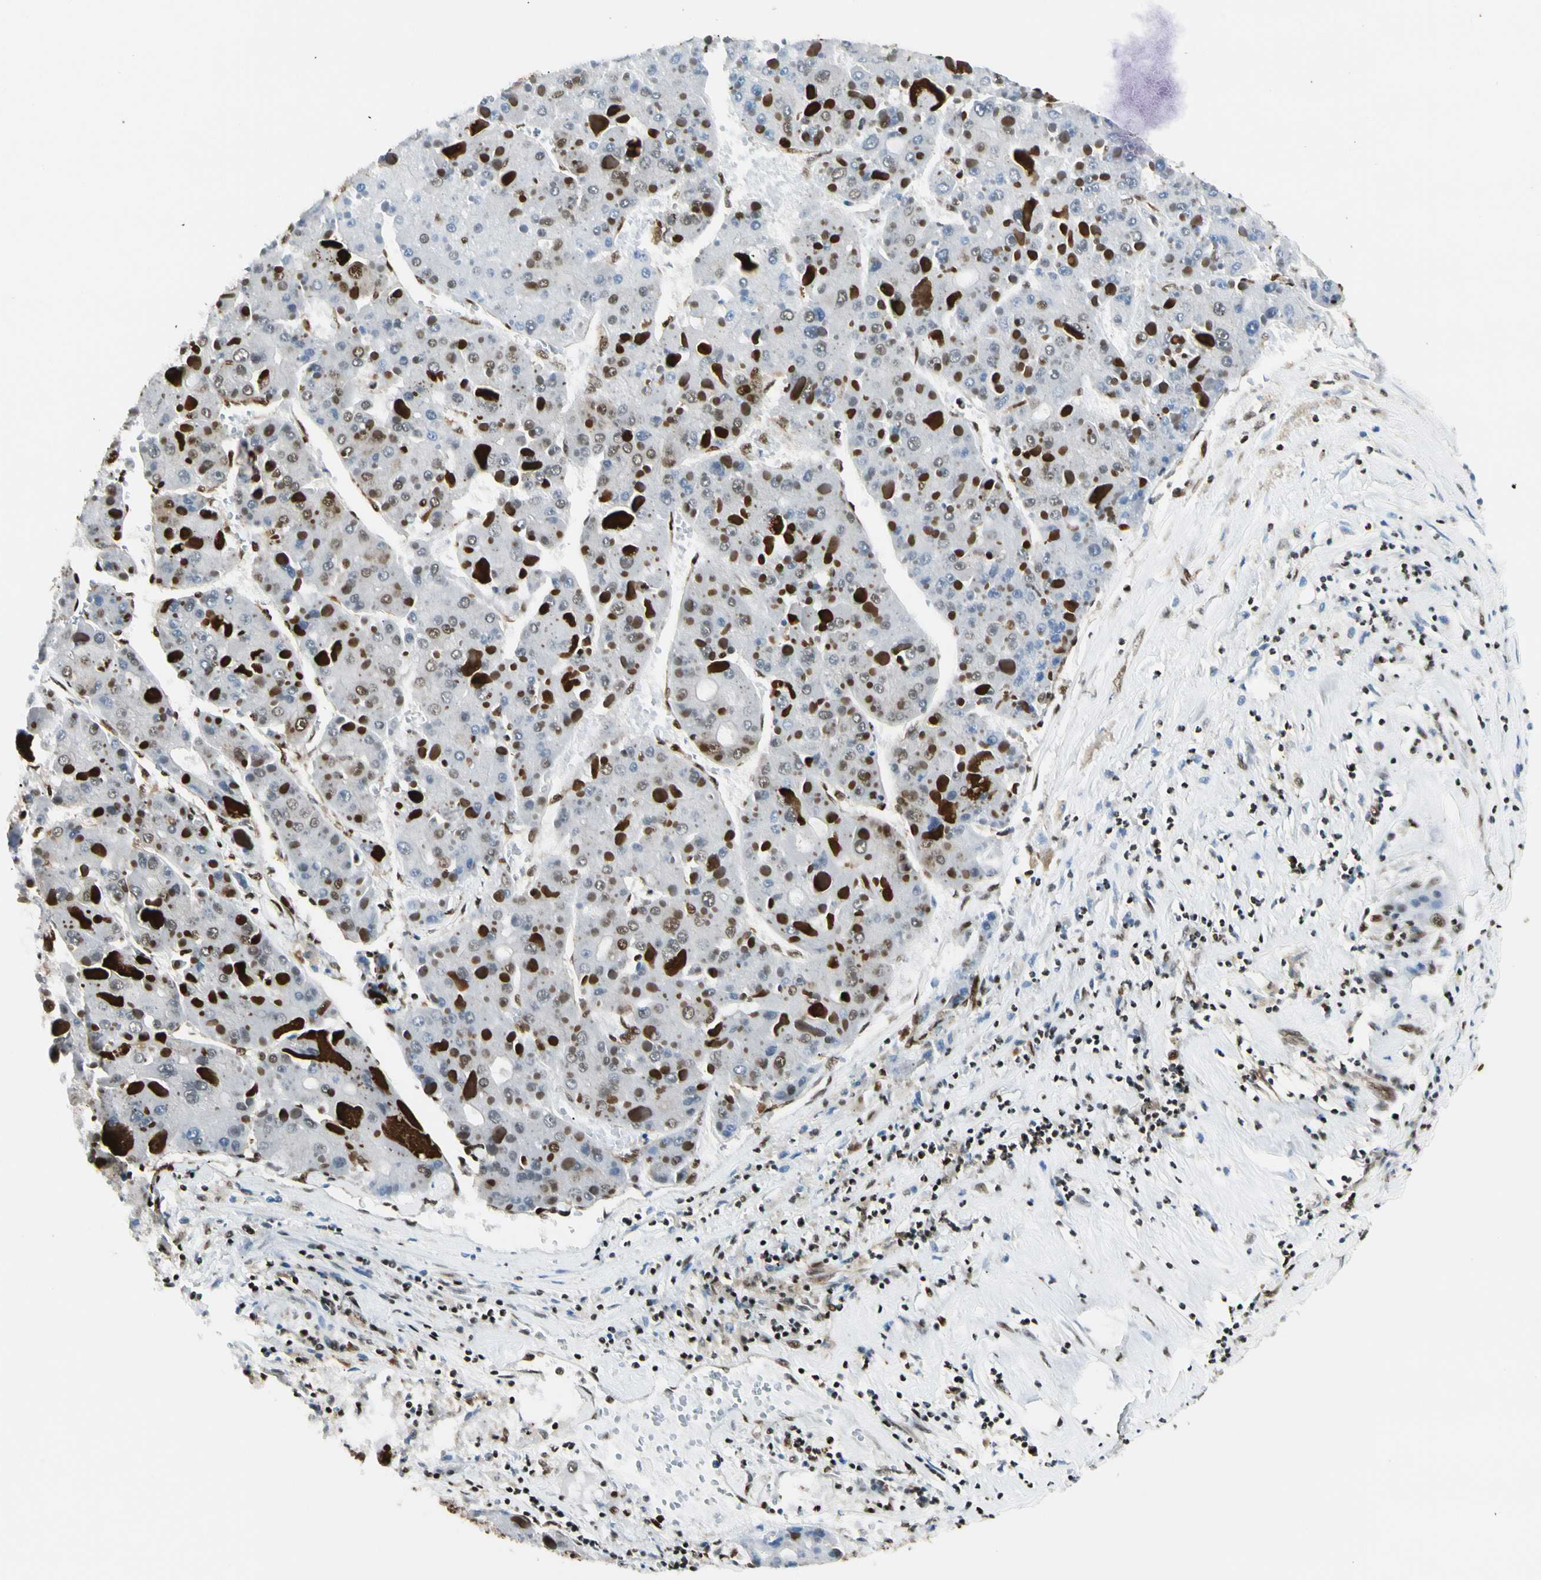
{"staining": {"intensity": "moderate", "quantity": "25%-75%", "location": "cytoplasmic/membranous,nuclear"}, "tissue": "liver cancer", "cell_type": "Tumor cells", "image_type": "cancer", "snomed": [{"axis": "morphology", "description": "Carcinoma, Hepatocellular, NOS"}, {"axis": "topography", "description": "Liver"}], "caption": "A histopathology image of human liver hepatocellular carcinoma stained for a protein shows moderate cytoplasmic/membranous and nuclear brown staining in tumor cells. Nuclei are stained in blue.", "gene": "FUS", "patient": {"sex": "female", "age": 73}}